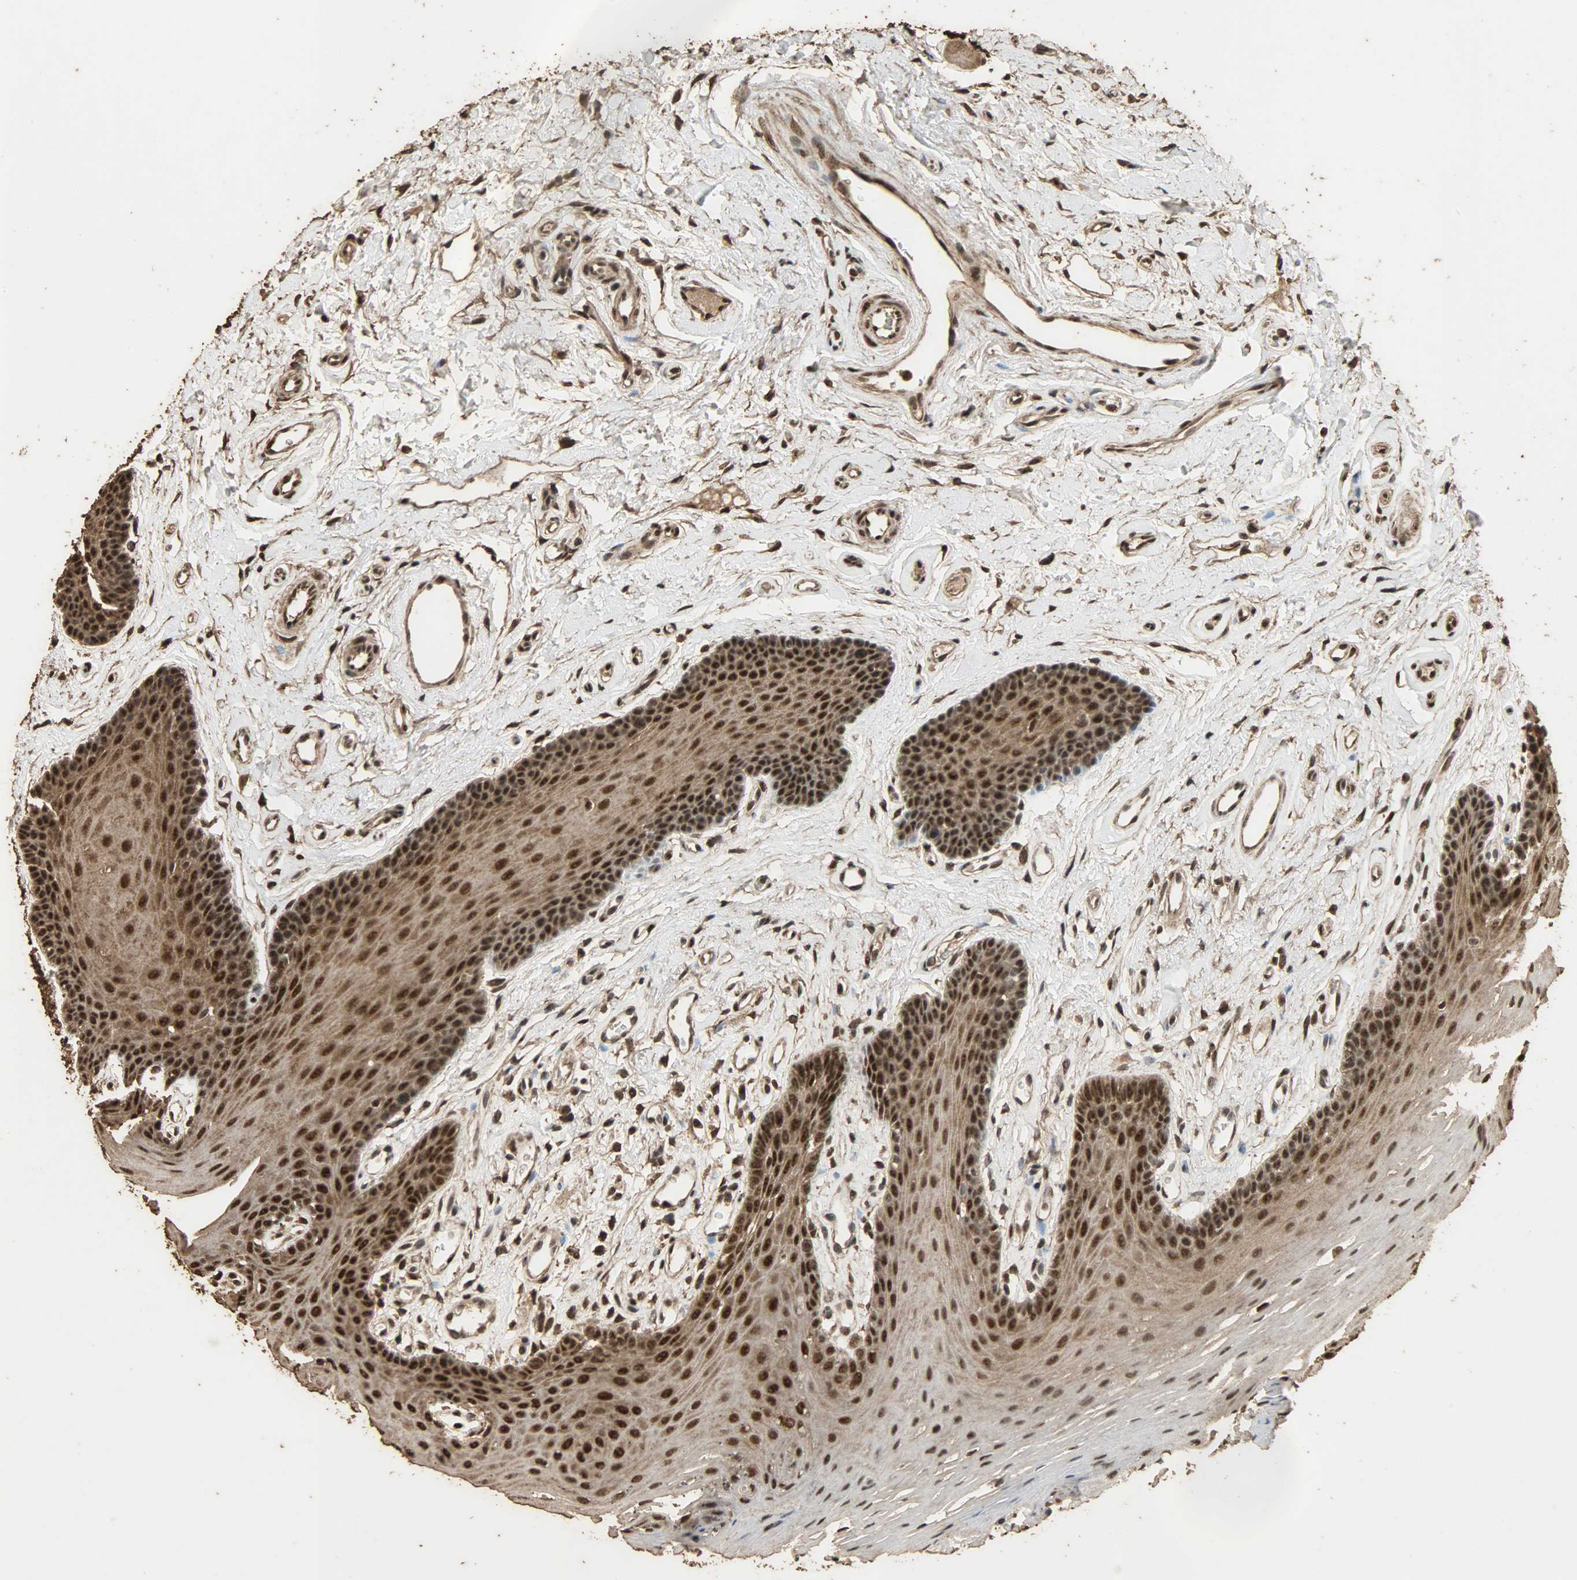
{"staining": {"intensity": "strong", "quantity": ">75%", "location": "nuclear"}, "tissue": "oral mucosa", "cell_type": "Squamous epithelial cells", "image_type": "normal", "snomed": [{"axis": "morphology", "description": "Normal tissue, NOS"}, {"axis": "topography", "description": "Oral tissue"}], "caption": "Immunohistochemical staining of benign oral mucosa shows >75% levels of strong nuclear protein staining in about >75% of squamous epithelial cells.", "gene": "CCNT2", "patient": {"sex": "male", "age": 62}}